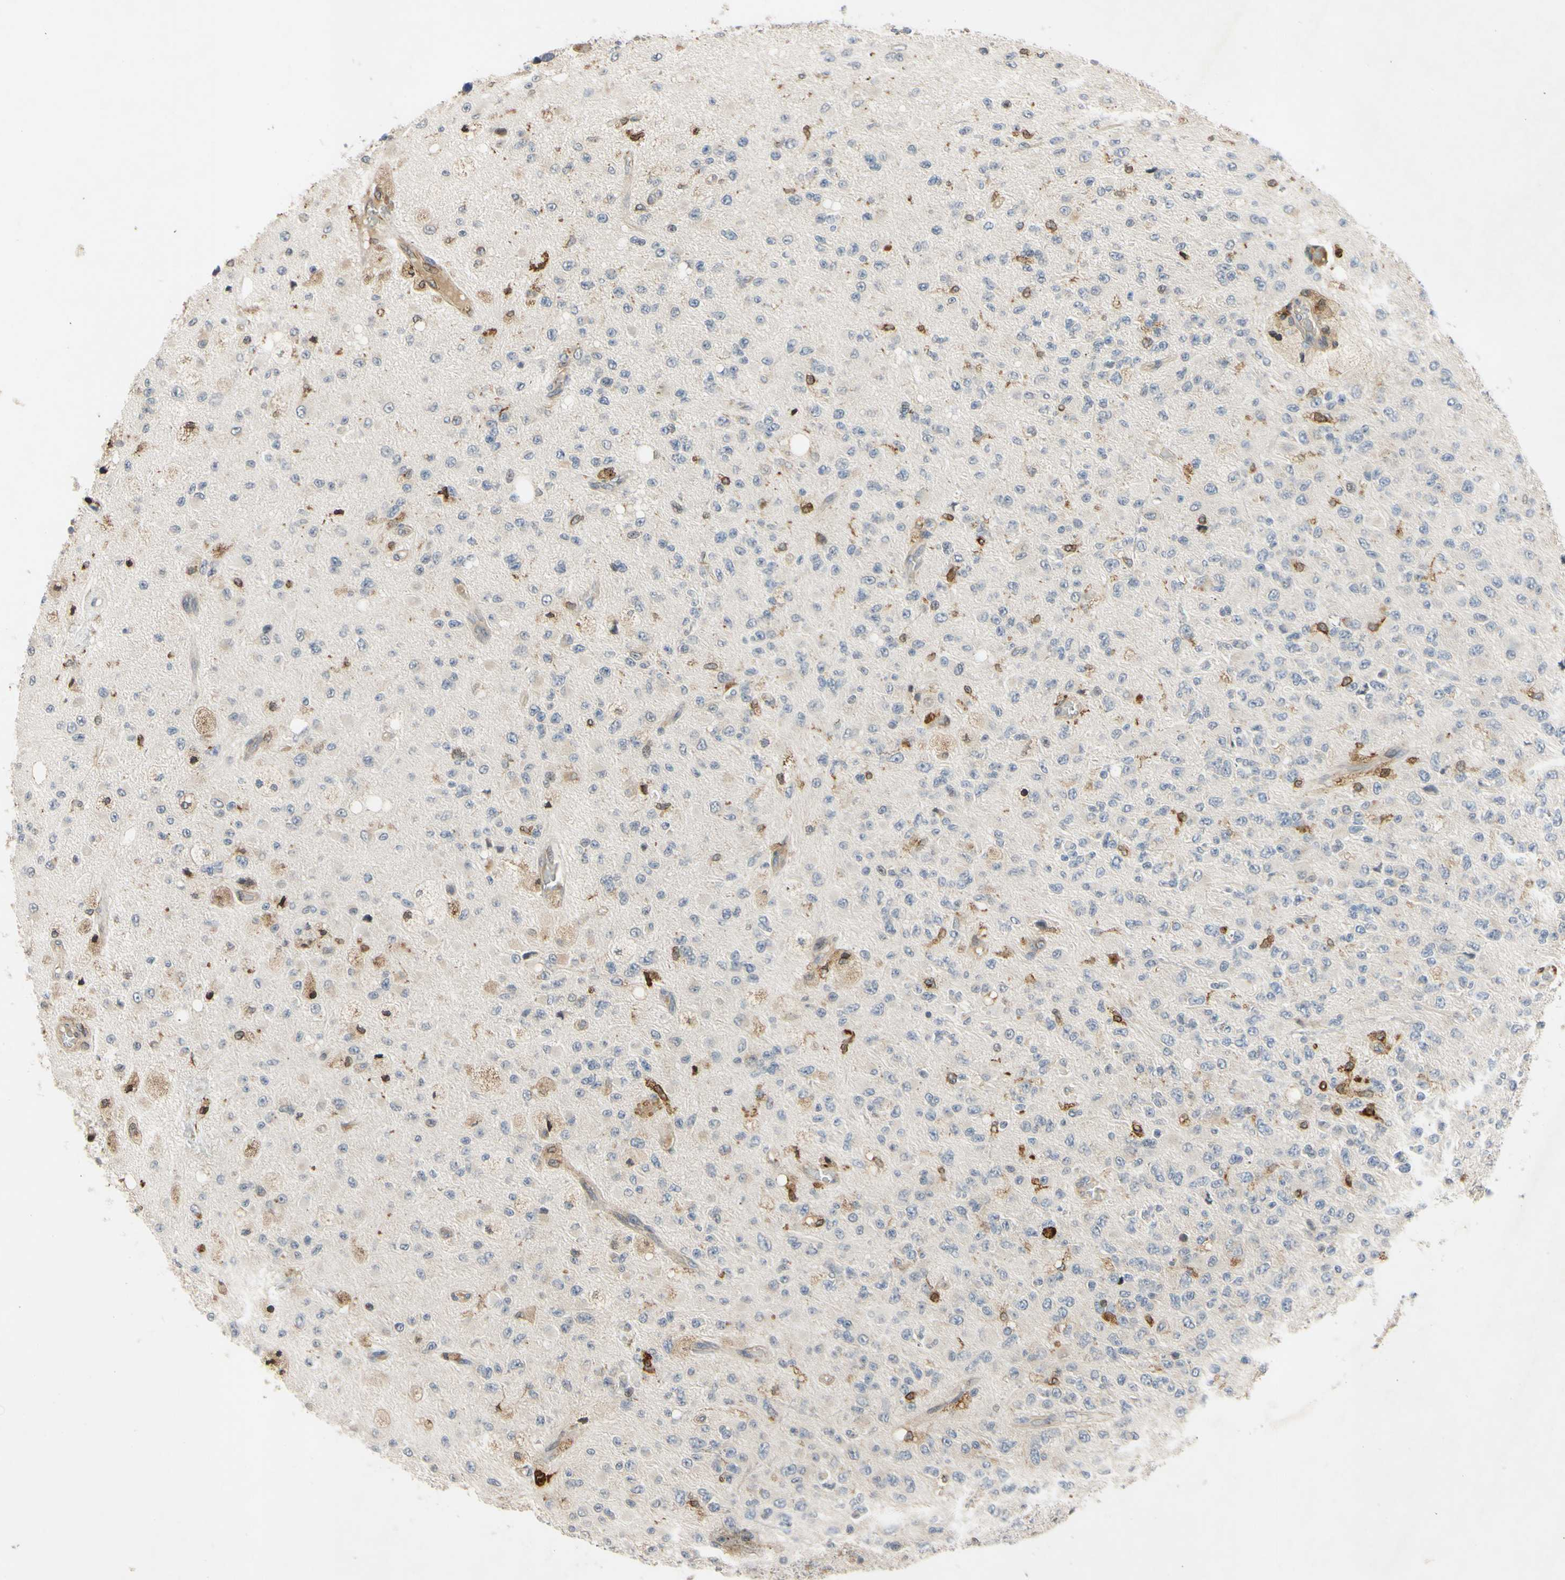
{"staining": {"intensity": "negative", "quantity": "none", "location": "none"}, "tissue": "glioma", "cell_type": "Tumor cells", "image_type": "cancer", "snomed": [{"axis": "morphology", "description": "Glioma, malignant, High grade"}, {"axis": "topography", "description": "pancreas cauda"}], "caption": "Tumor cells are negative for brown protein staining in high-grade glioma (malignant).", "gene": "PLXNA2", "patient": {"sex": "male", "age": 60}}